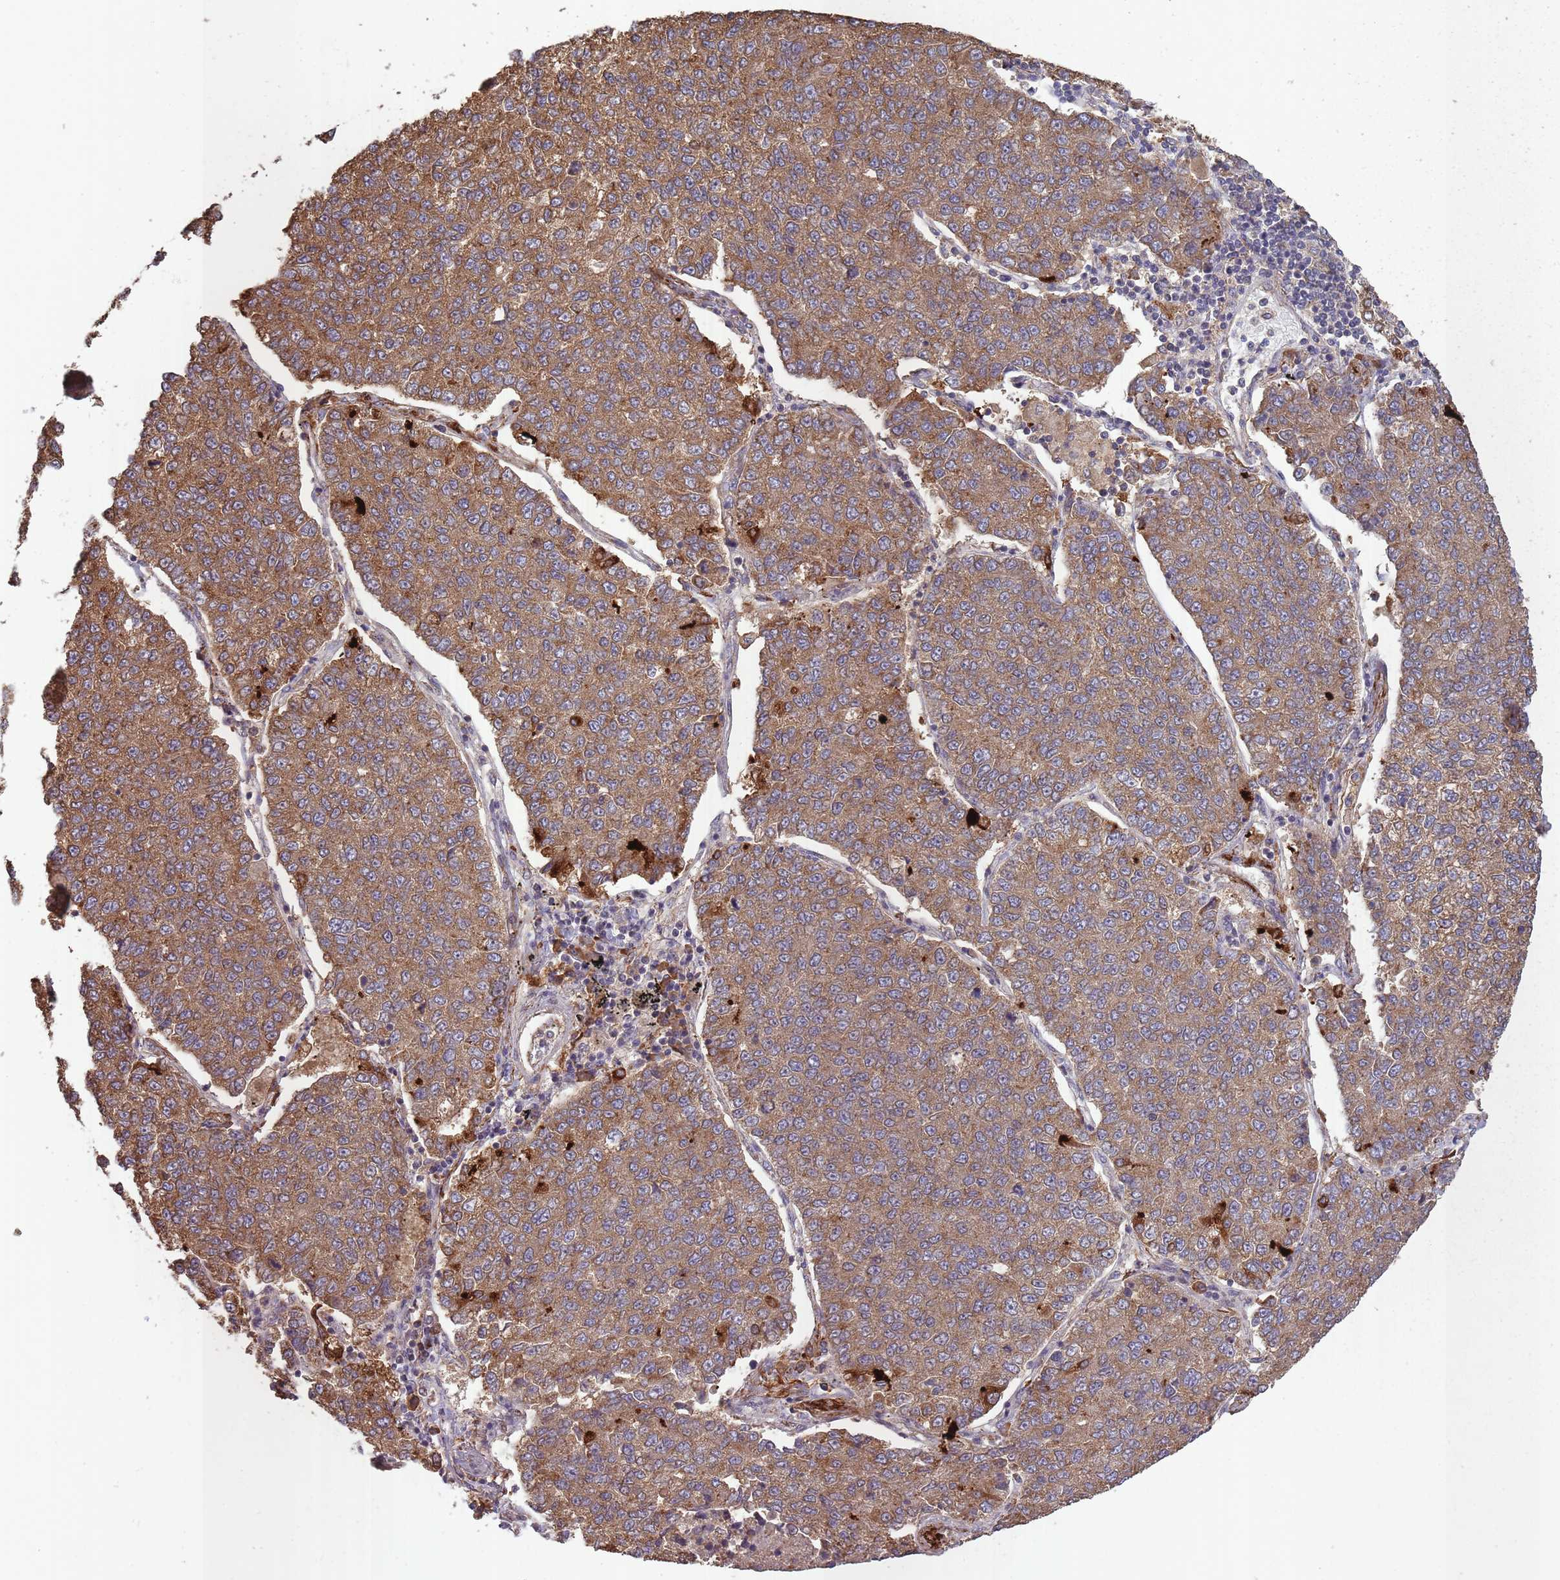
{"staining": {"intensity": "moderate", "quantity": ">75%", "location": "cytoplasmic/membranous"}, "tissue": "lung cancer", "cell_type": "Tumor cells", "image_type": "cancer", "snomed": [{"axis": "morphology", "description": "Adenocarcinoma, NOS"}, {"axis": "topography", "description": "Lung"}], "caption": "Immunohistochemistry (DAB (3,3'-diaminobenzidine)) staining of human lung cancer displays moderate cytoplasmic/membranous protein expression in about >75% of tumor cells.", "gene": "SANBR", "patient": {"sex": "male", "age": 49}}